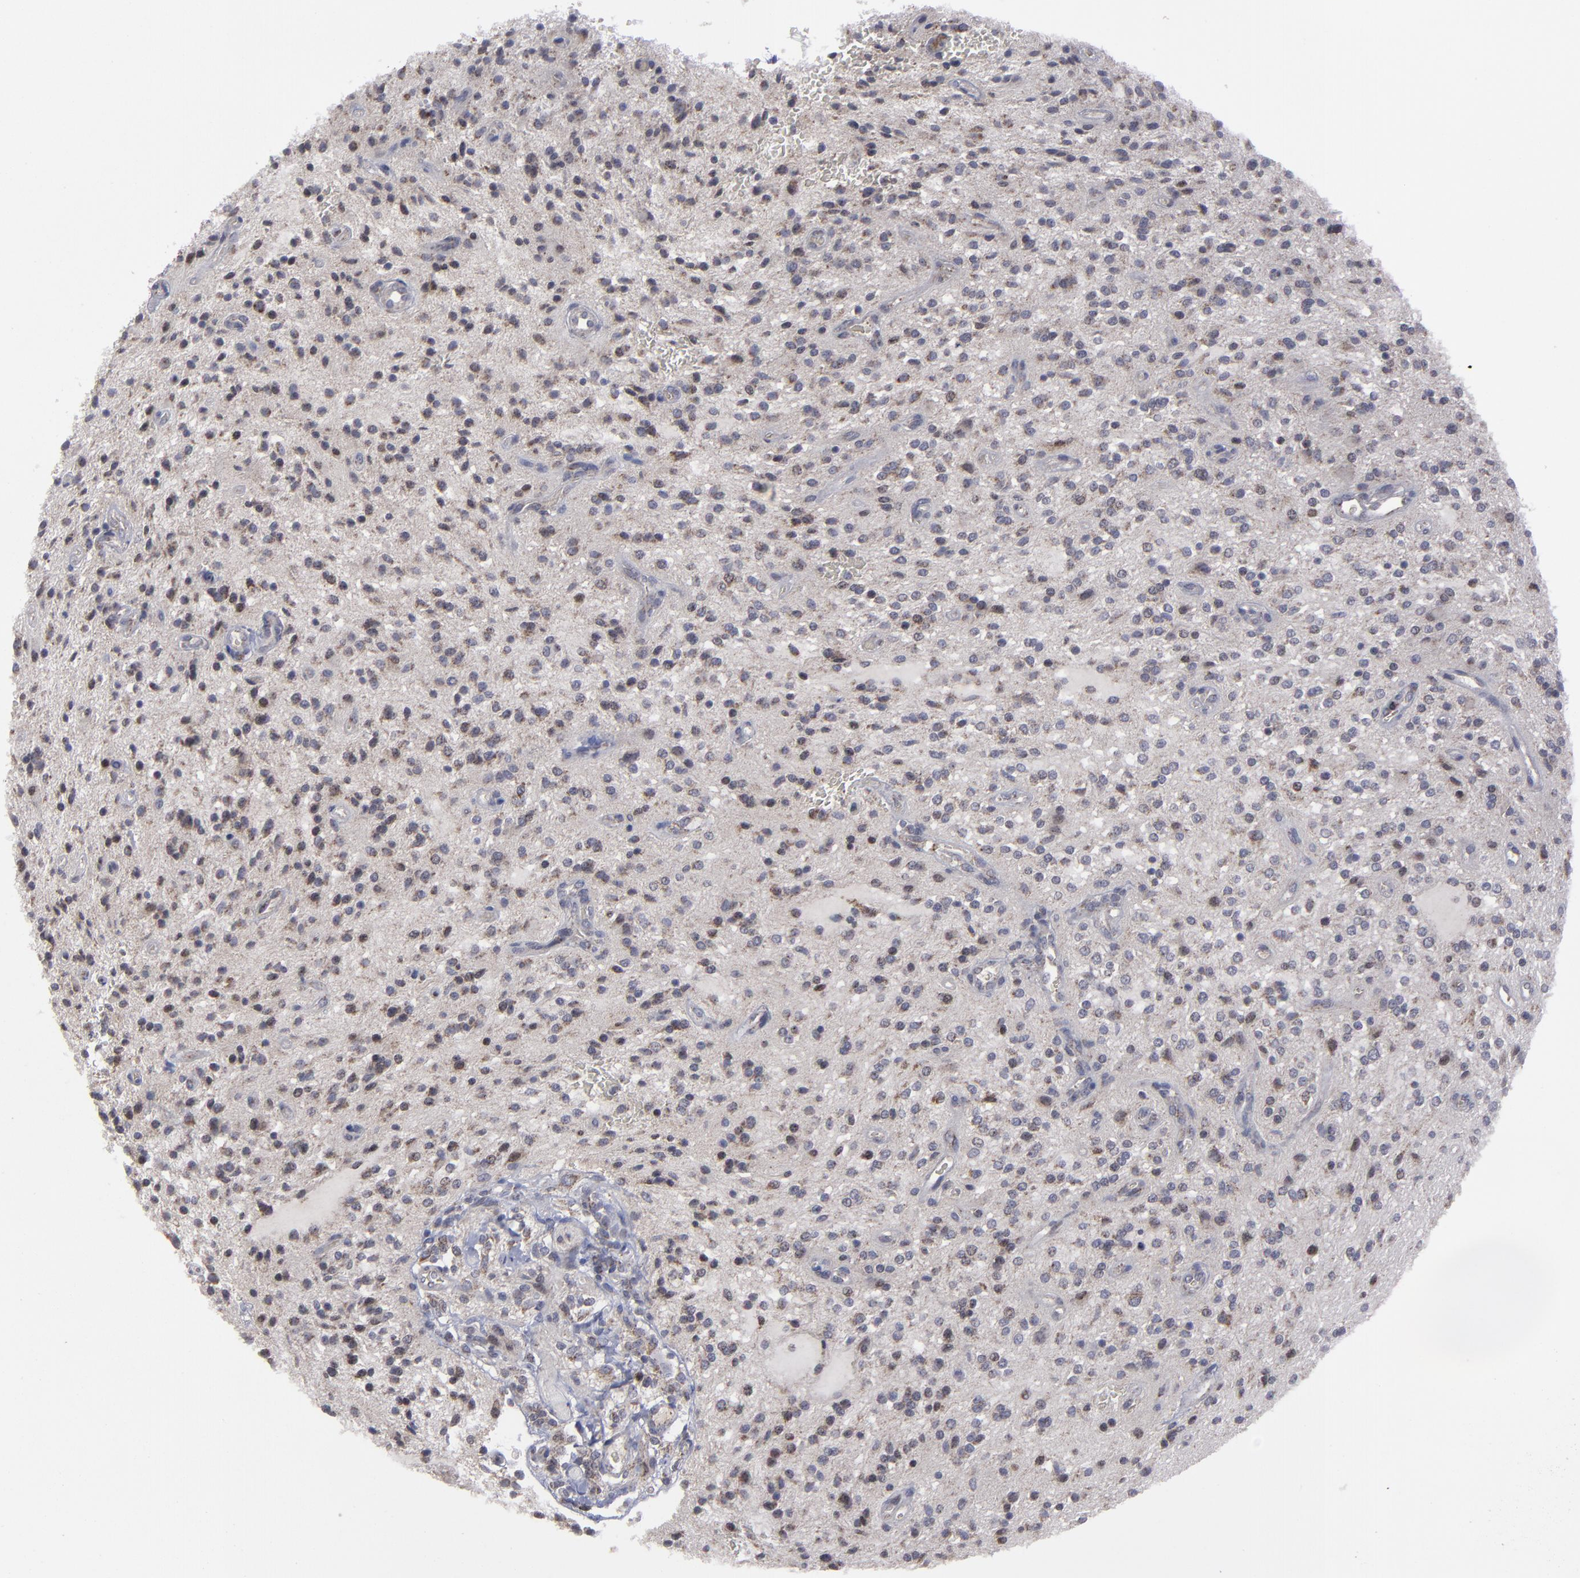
{"staining": {"intensity": "moderate", "quantity": "25%-75%", "location": "cytoplasmic/membranous"}, "tissue": "glioma", "cell_type": "Tumor cells", "image_type": "cancer", "snomed": [{"axis": "morphology", "description": "Glioma, malignant, NOS"}, {"axis": "topography", "description": "Cerebellum"}], "caption": "Protein analysis of malignant glioma tissue shows moderate cytoplasmic/membranous staining in about 25%-75% of tumor cells.", "gene": "MYOM2", "patient": {"sex": "female", "age": 10}}